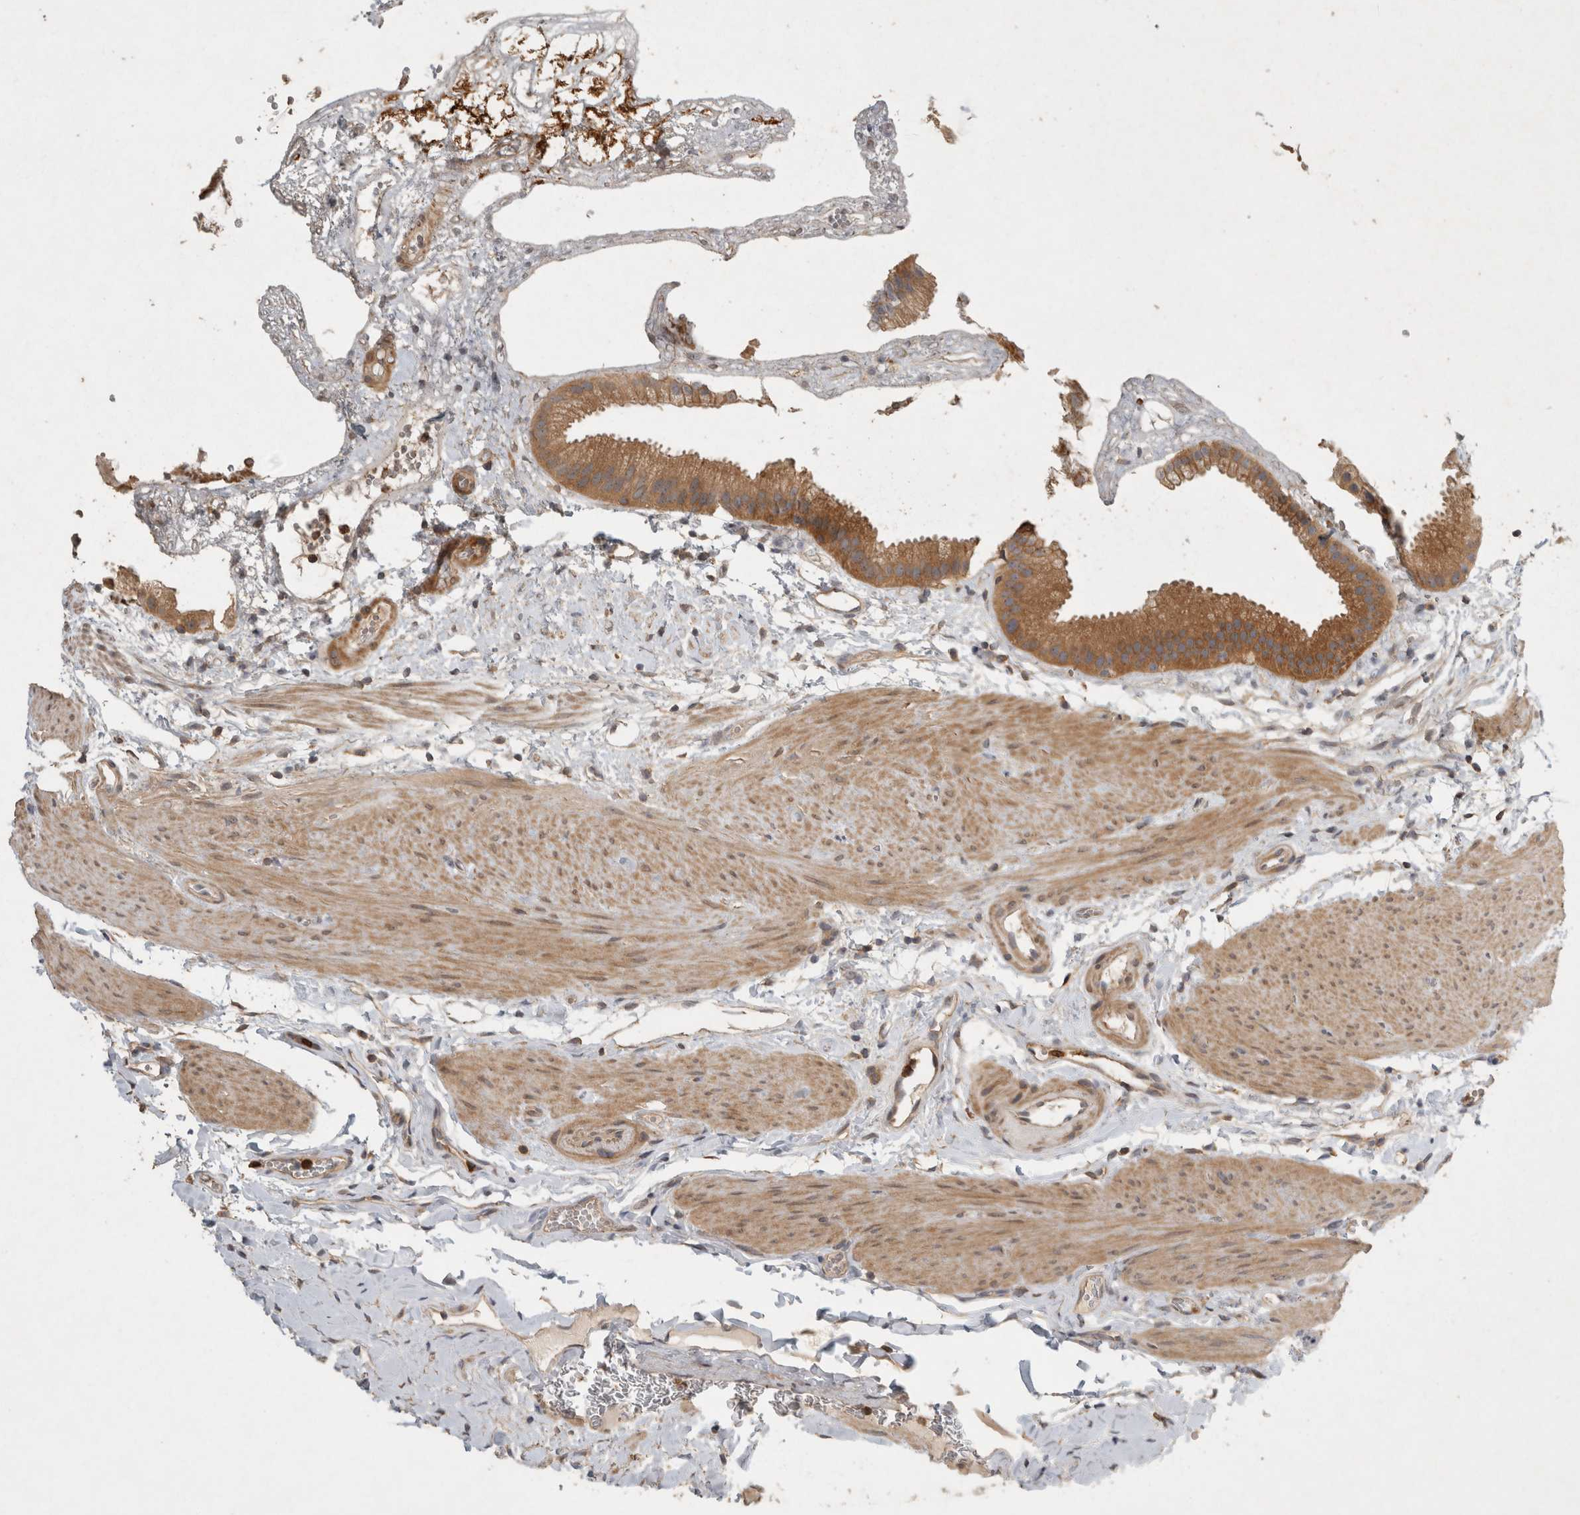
{"staining": {"intensity": "strong", "quantity": ">75%", "location": "cytoplasmic/membranous"}, "tissue": "gallbladder", "cell_type": "Glandular cells", "image_type": "normal", "snomed": [{"axis": "morphology", "description": "Normal tissue, NOS"}, {"axis": "topography", "description": "Gallbladder"}], "caption": "Immunohistochemistry micrograph of benign human gallbladder stained for a protein (brown), which displays high levels of strong cytoplasmic/membranous staining in approximately >75% of glandular cells.", "gene": "VEPH1", "patient": {"sex": "female", "age": 64}}